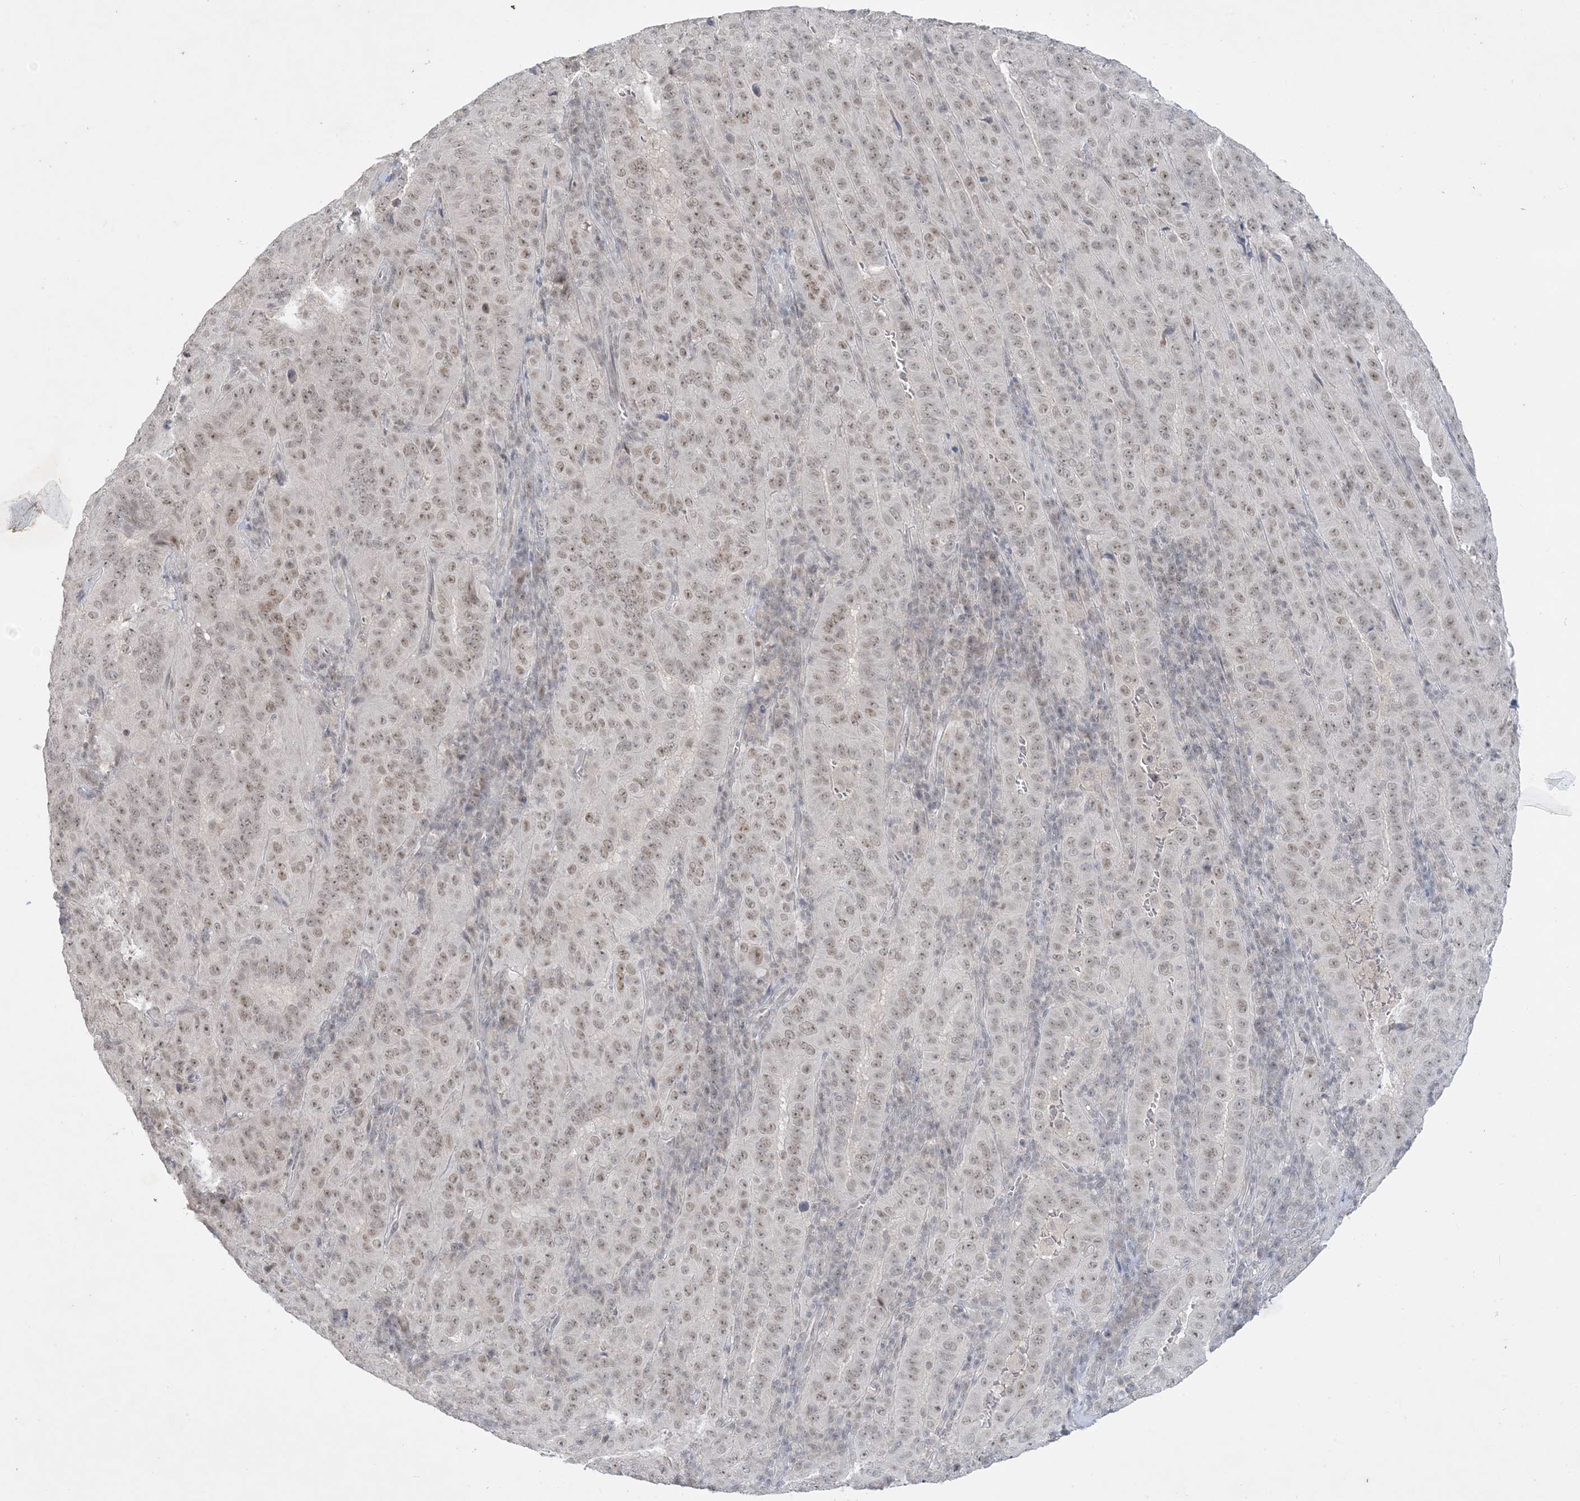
{"staining": {"intensity": "weak", "quantity": ">75%", "location": "nuclear"}, "tissue": "pancreatic cancer", "cell_type": "Tumor cells", "image_type": "cancer", "snomed": [{"axis": "morphology", "description": "Adenocarcinoma, NOS"}, {"axis": "topography", "description": "Pancreas"}], "caption": "DAB (3,3'-diaminobenzidine) immunohistochemical staining of human pancreatic cancer demonstrates weak nuclear protein staining in about >75% of tumor cells.", "gene": "ZNF674", "patient": {"sex": "male", "age": 63}}